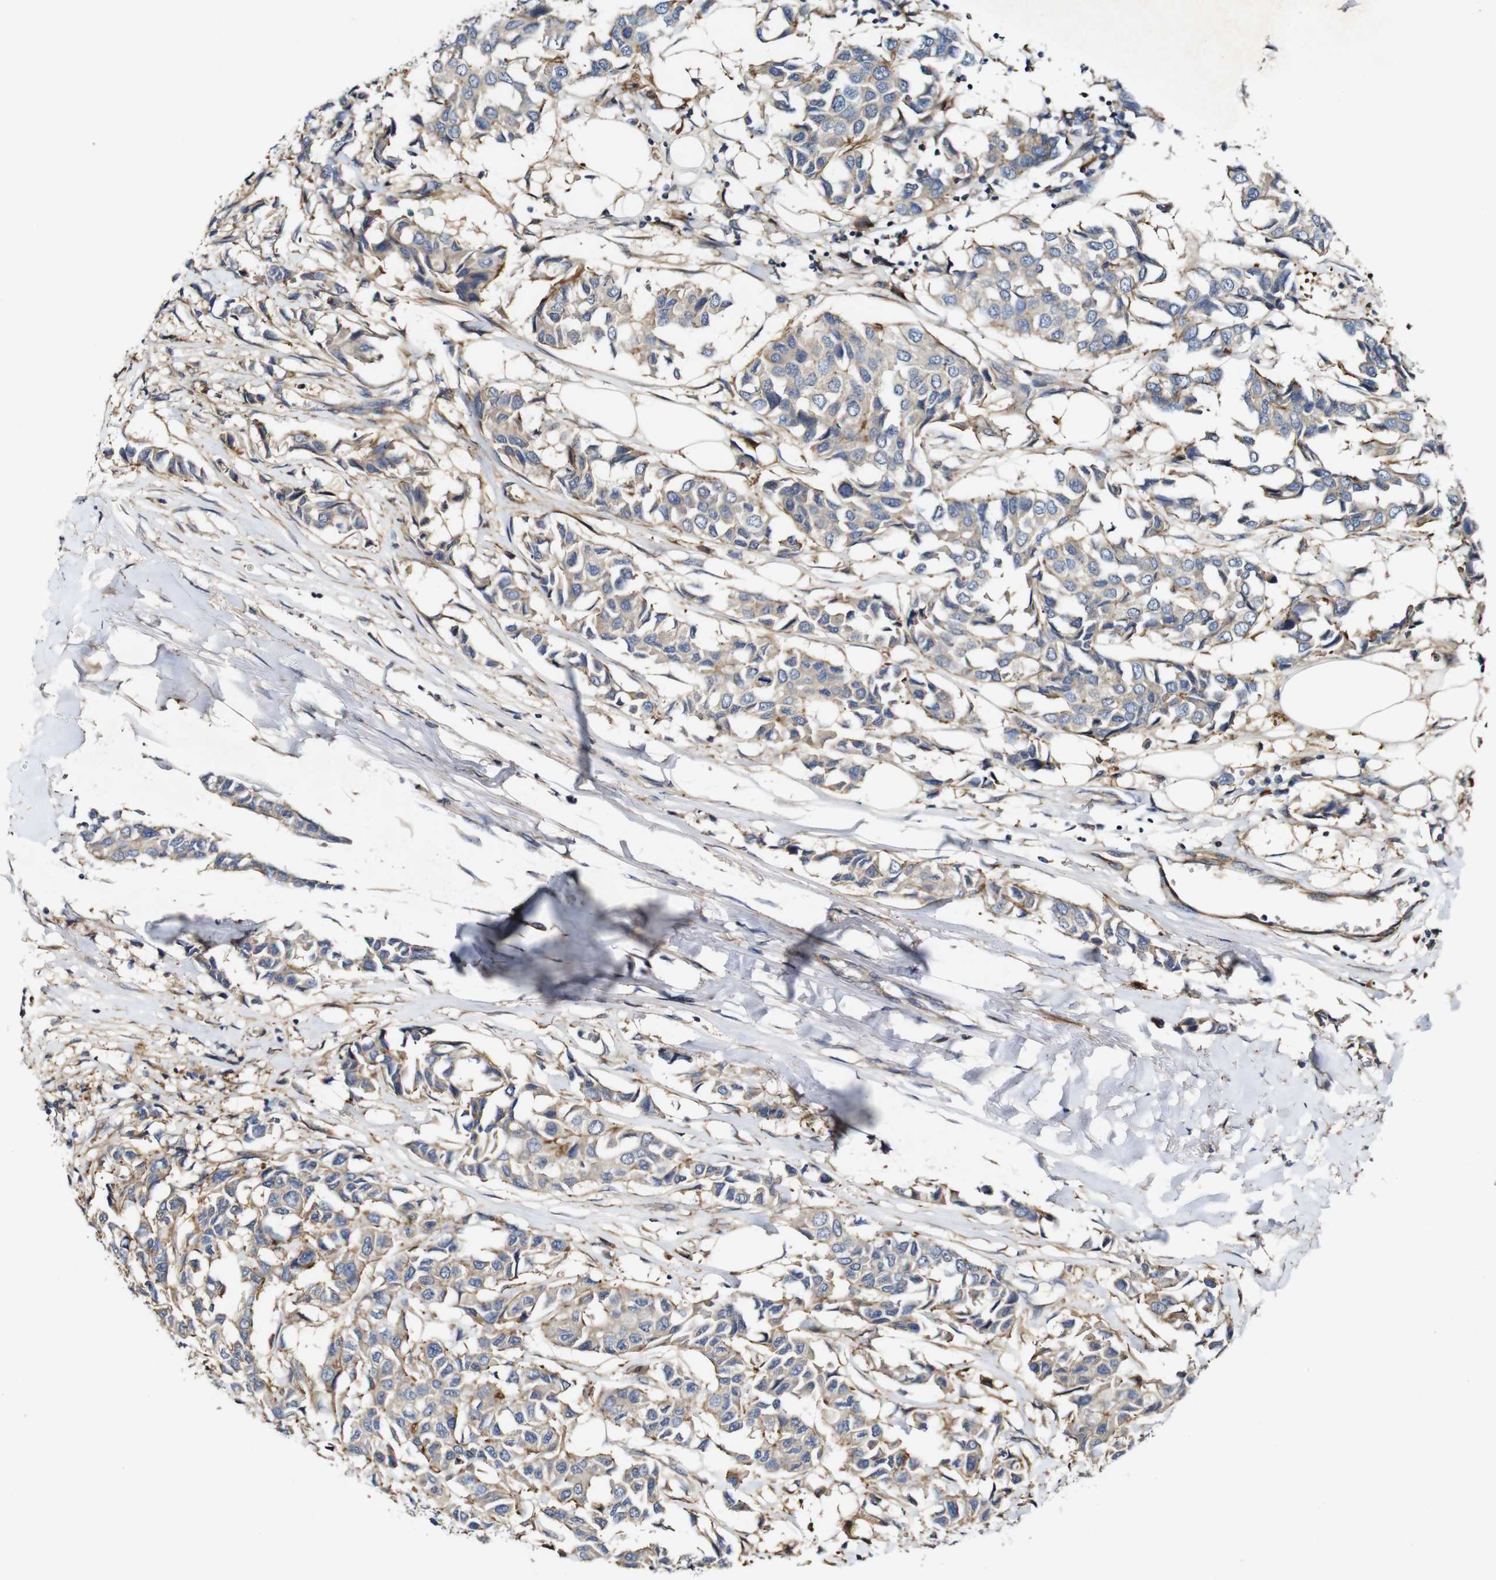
{"staining": {"intensity": "weak", "quantity": ">75%", "location": "cytoplasmic/membranous"}, "tissue": "breast cancer", "cell_type": "Tumor cells", "image_type": "cancer", "snomed": [{"axis": "morphology", "description": "Duct carcinoma"}, {"axis": "topography", "description": "Breast"}], "caption": "Tumor cells show low levels of weak cytoplasmic/membranous expression in approximately >75% of cells in breast infiltrating ductal carcinoma. The staining was performed using DAB to visualize the protein expression in brown, while the nuclei were stained in blue with hematoxylin (Magnification: 20x).", "gene": "GSDME", "patient": {"sex": "female", "age": 80}}